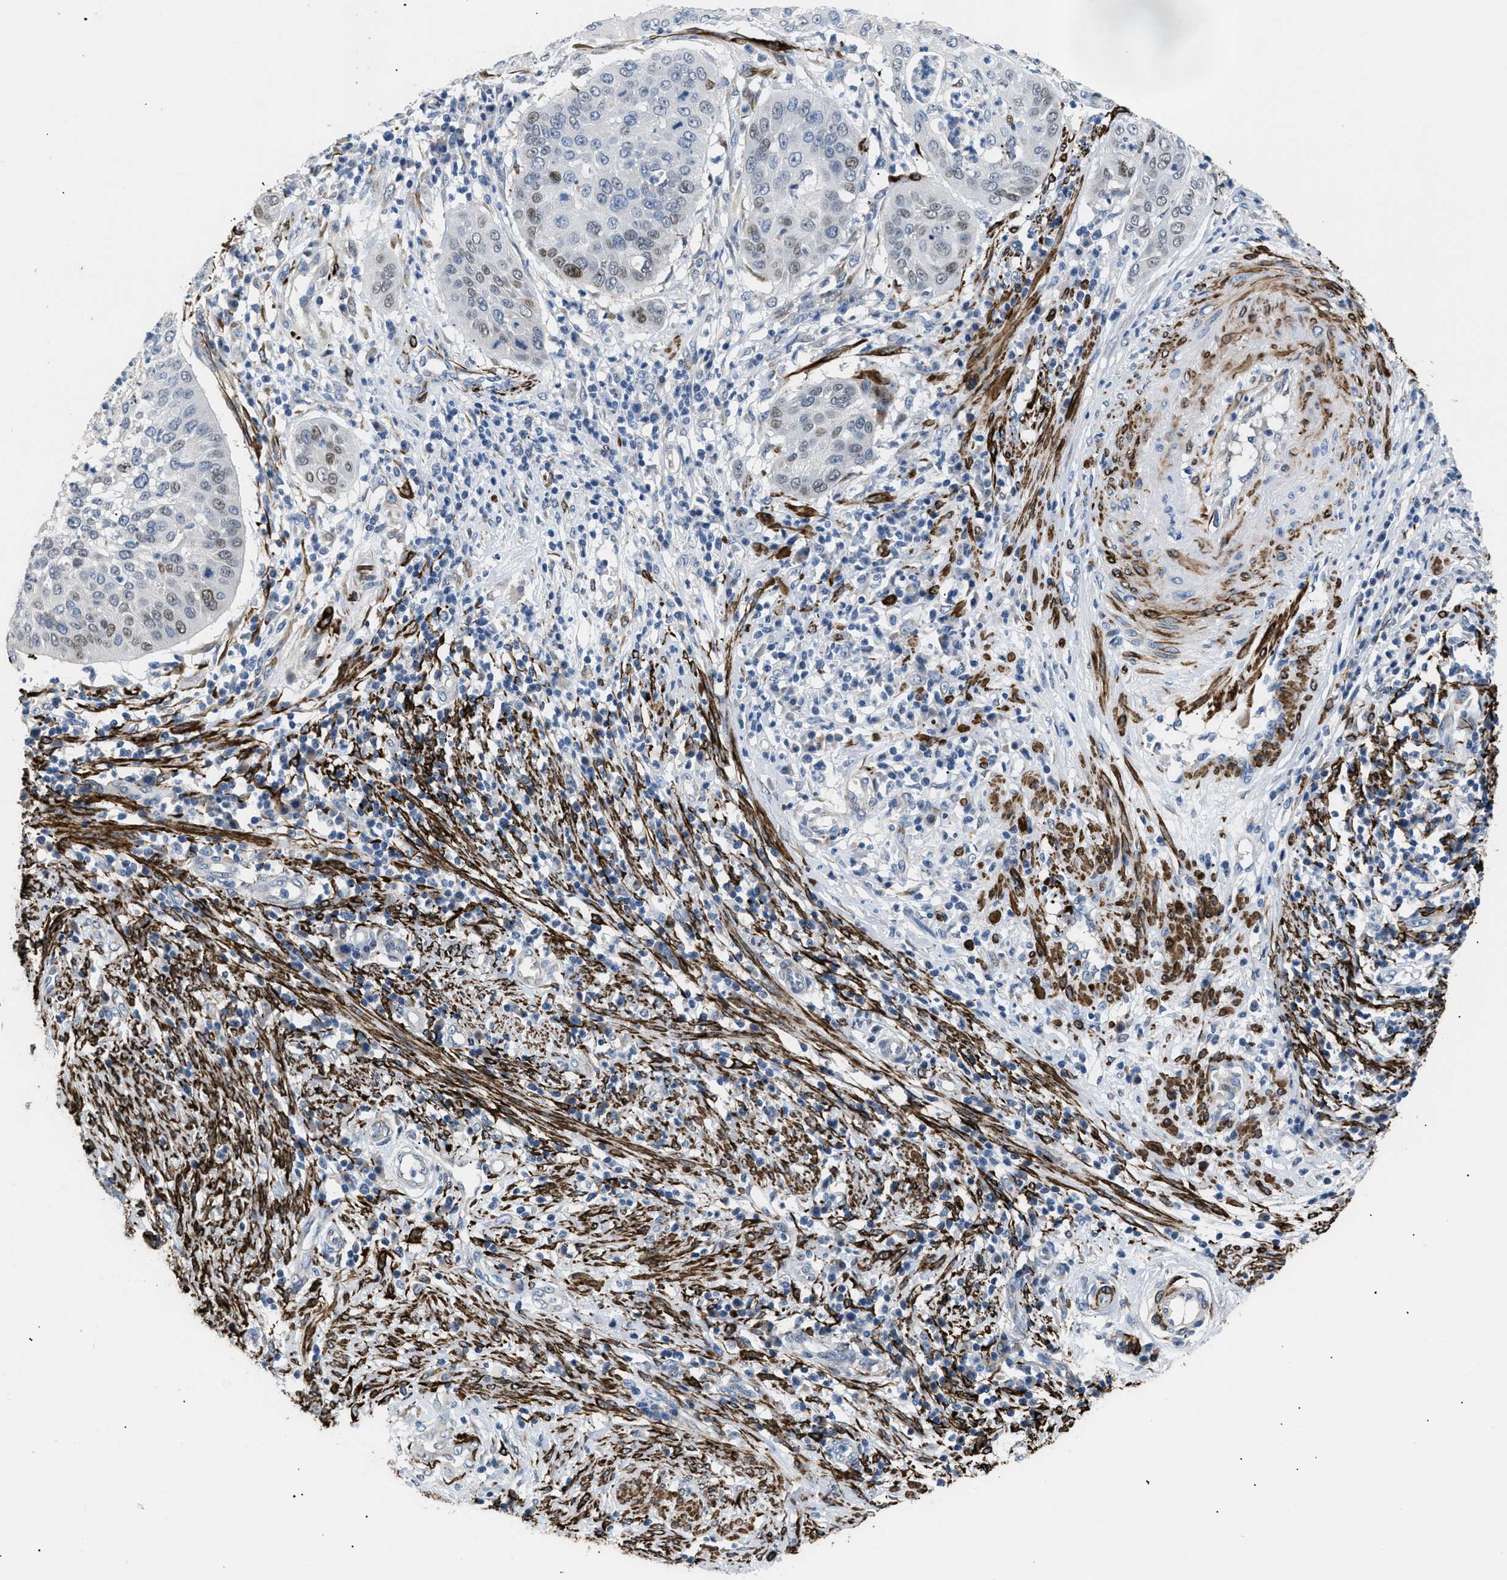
{"staining": {"intensity": "moderate", "quantity": "<25%", "location": "nuclear"}, "tissue": "cervical cancer", "cell_type": "Tumor cells", "image_type": "cancer", "snomed": [{"axis": "morphology", "description": "Normal tissue, NOS"}, {"axis": "morphology", "description": "Squamous cell carcinoma, NOS"}, {"axis": "topography", "description": "Cervix"}], "caption": "Human cervical cancer (squamous cell carcinoma) stained with a protein marker demonstrates moderate staining in tumor cells.", "gene": "ICA1", "patient": {"sex": "female", "age": 39}}